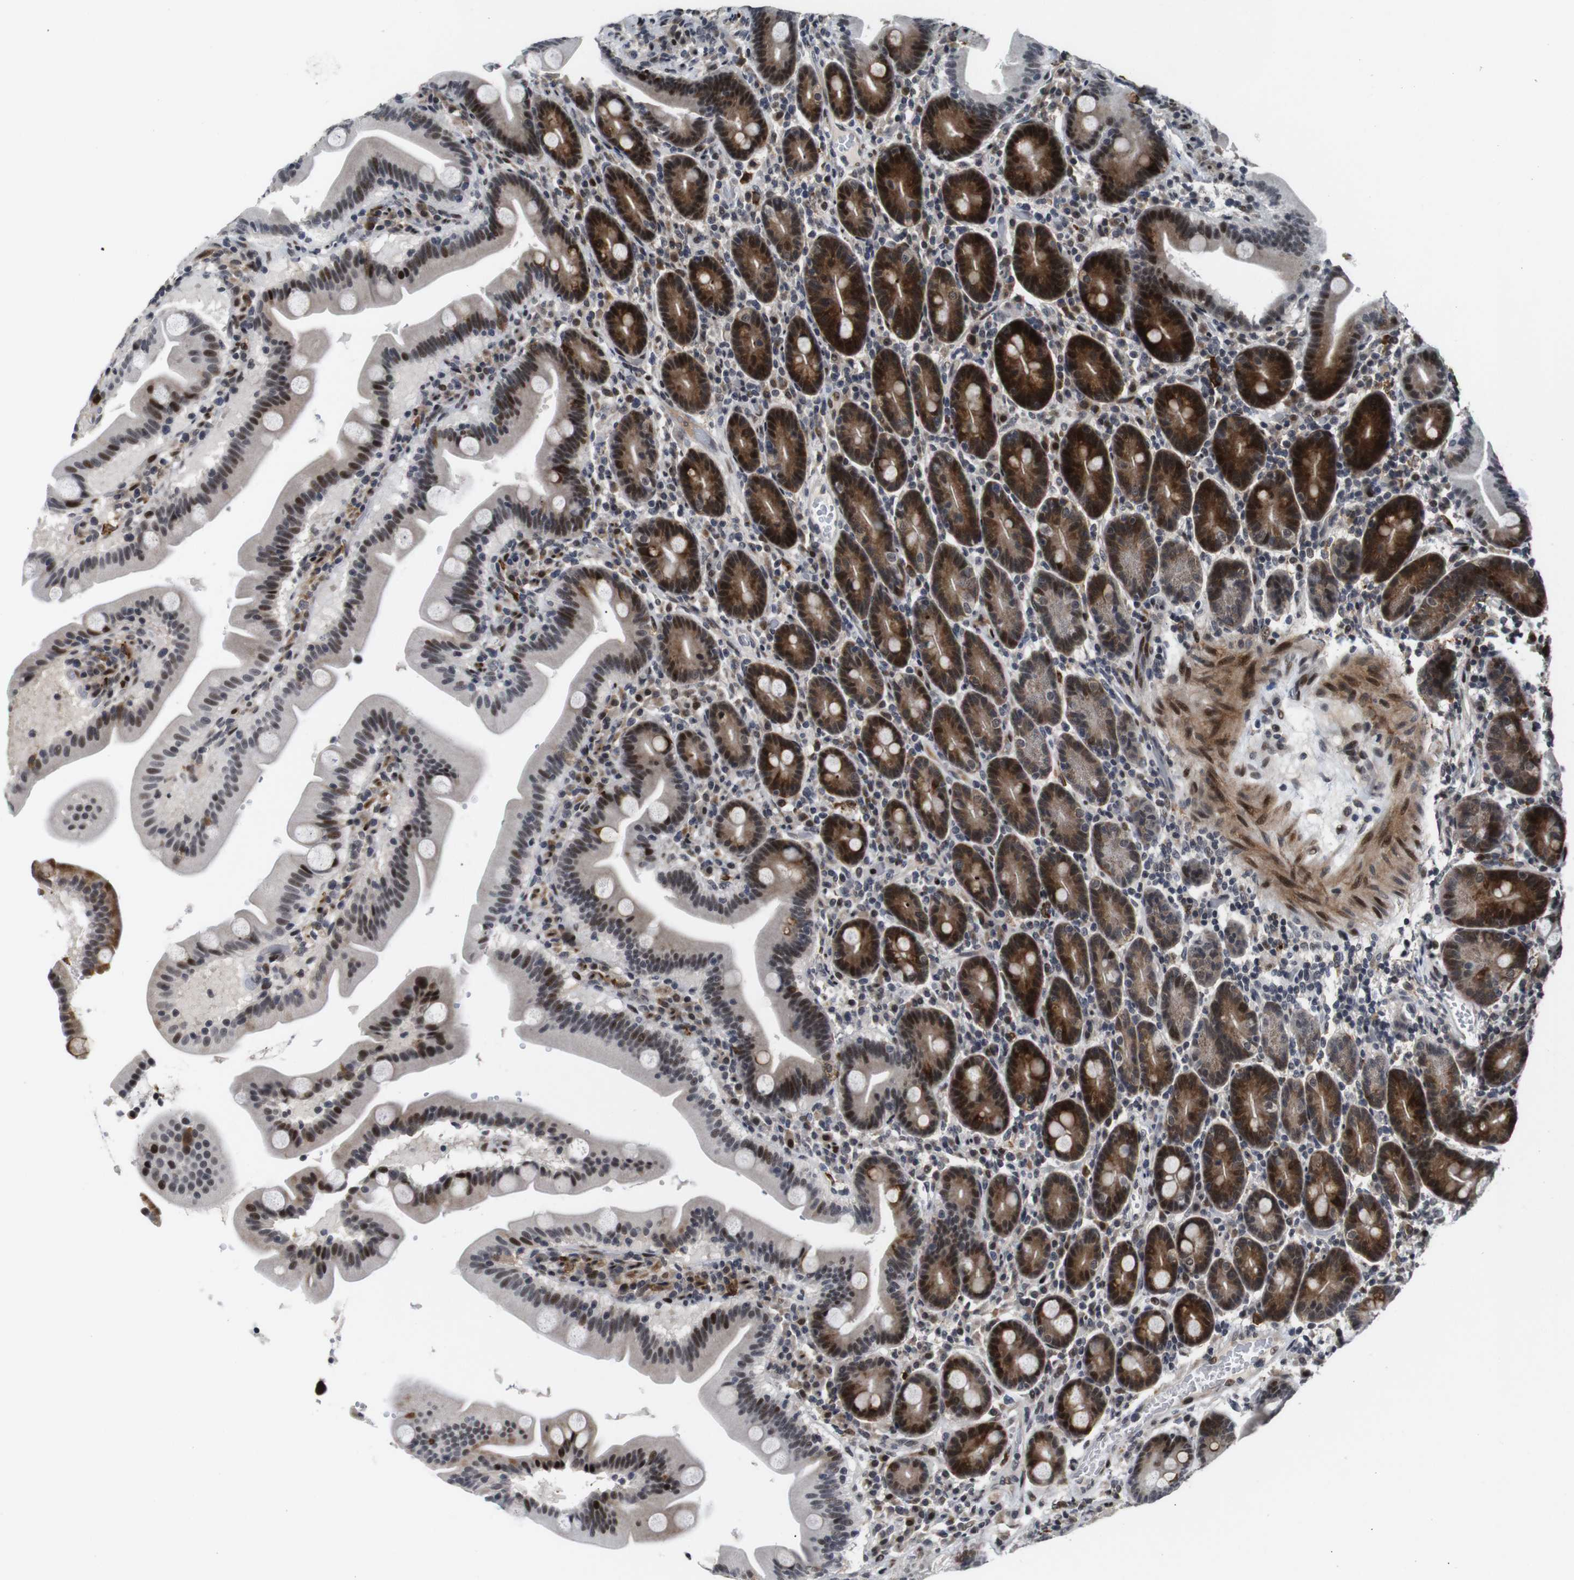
{"staining": {"intensity": "strong", "quantity": "25%-75%", "location": "cytoplasmic/membranous,nuclear"}, "tissue": "duodenum", "cell_type": "Glandular cells", "image_type": "normal", "snomed": [{"axis": "morphology", "description": "Normal tissue, NOS"}, {"axis": "topography", "description": "Duodenum"}], "caption": "Strong cytoplasmic/membranous,nuclear protein staining is appreciated in approximately 25%-75% of glandular cells in duodenum.", "gene": "EIF4G1", "patient": {"sex": "male", "age": 54}}